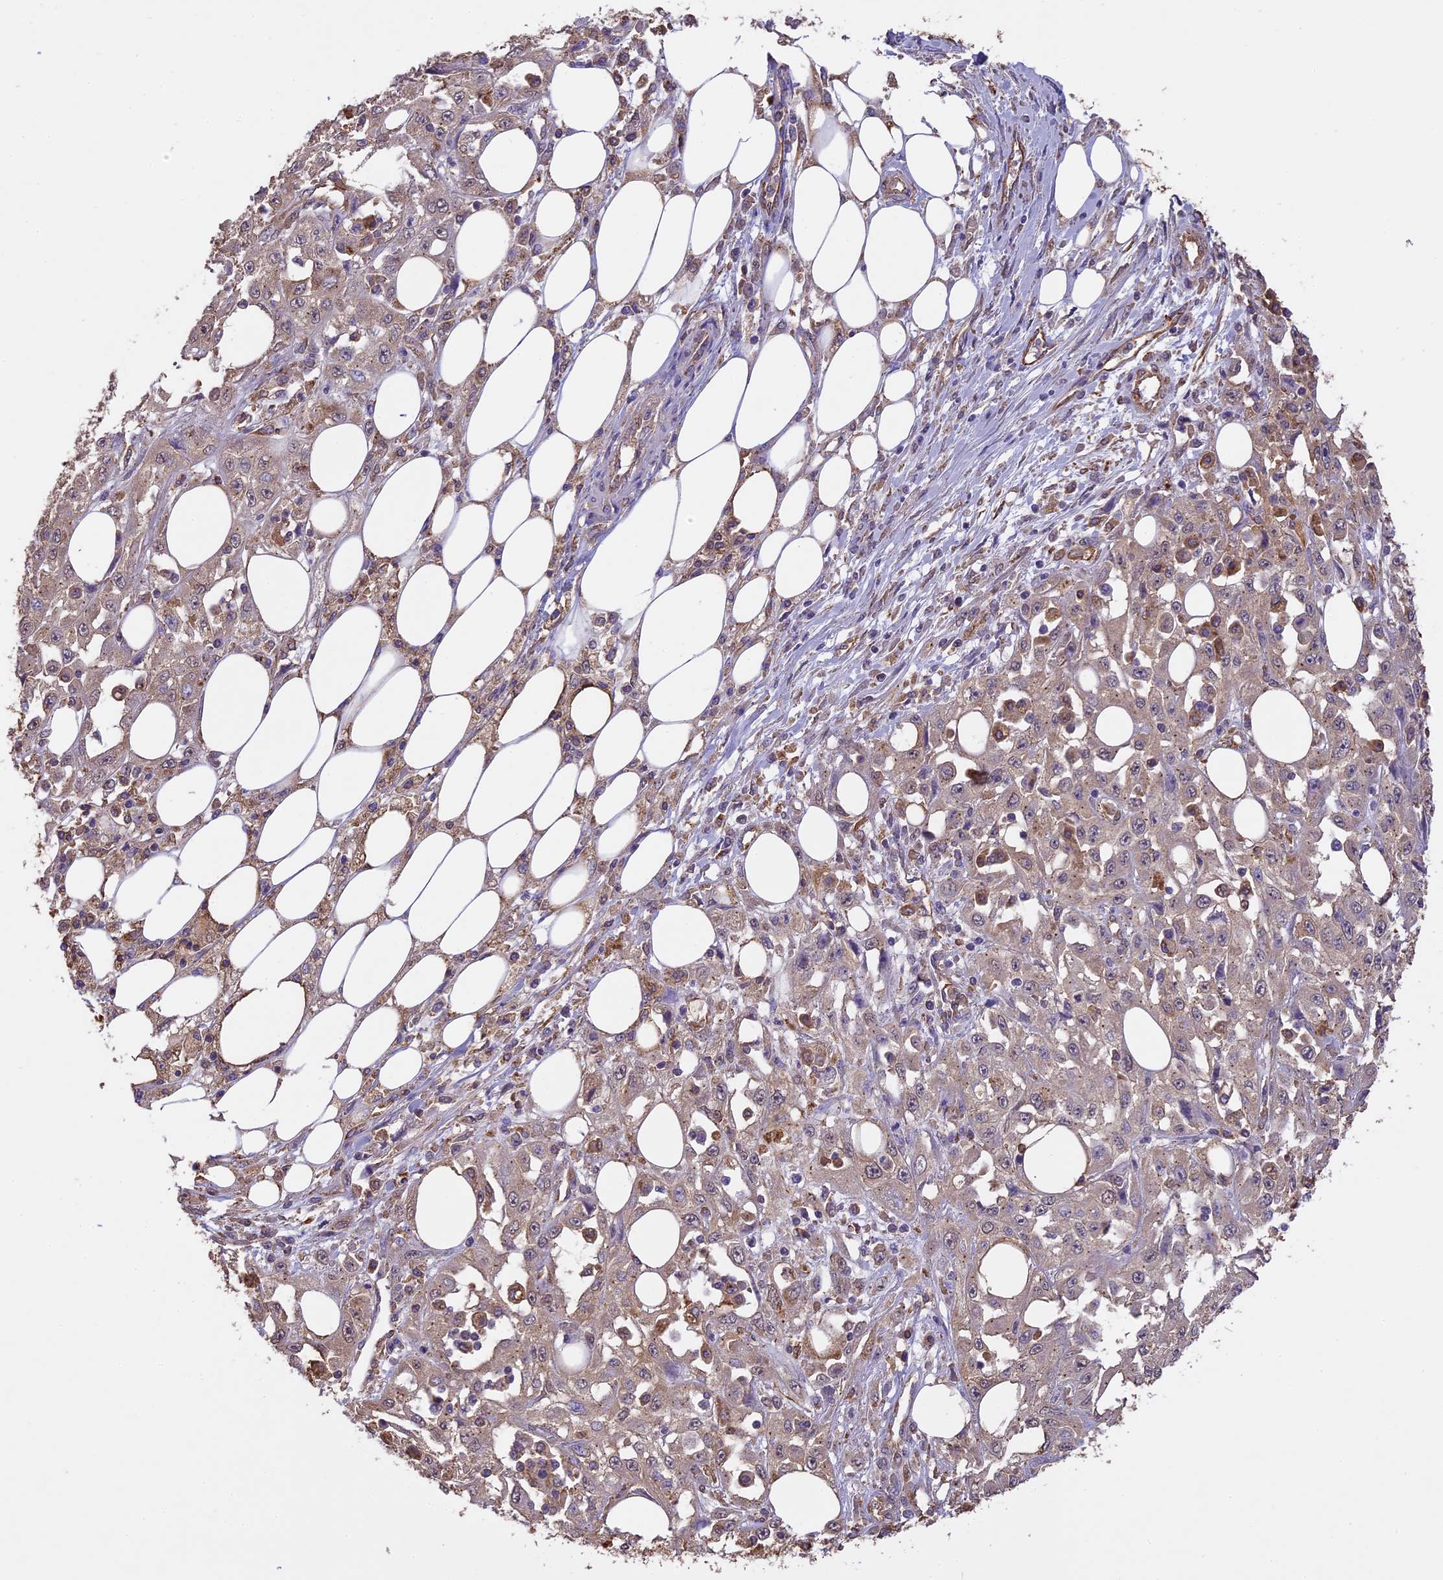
{"staining": {"intensity": "weak", "quantity": "25%-75%", "location": "nuclear"}, "tissue": "skin cancer", "cell_type": "Tumor cells", "image_type": "cancer", "snomed": [{"axis": "morphology", "description": "Squamous cell carcinoma, NOS"}, {"axis": "morphology", "description": "Squamous cell carcinoma, metastatic, NOS"}, {"axis": "topography", "description": "Skin"}, {"axis": "topography", "description": "Lymph node"}], "caption": "Immunohistochemical staining of human skin cancer exhibits weak nuclear protein positivity in approximately 25%-75% of tumor cells.", "gene": "ARHGAP19", "patient": {"sex": "male", "age": 75}}